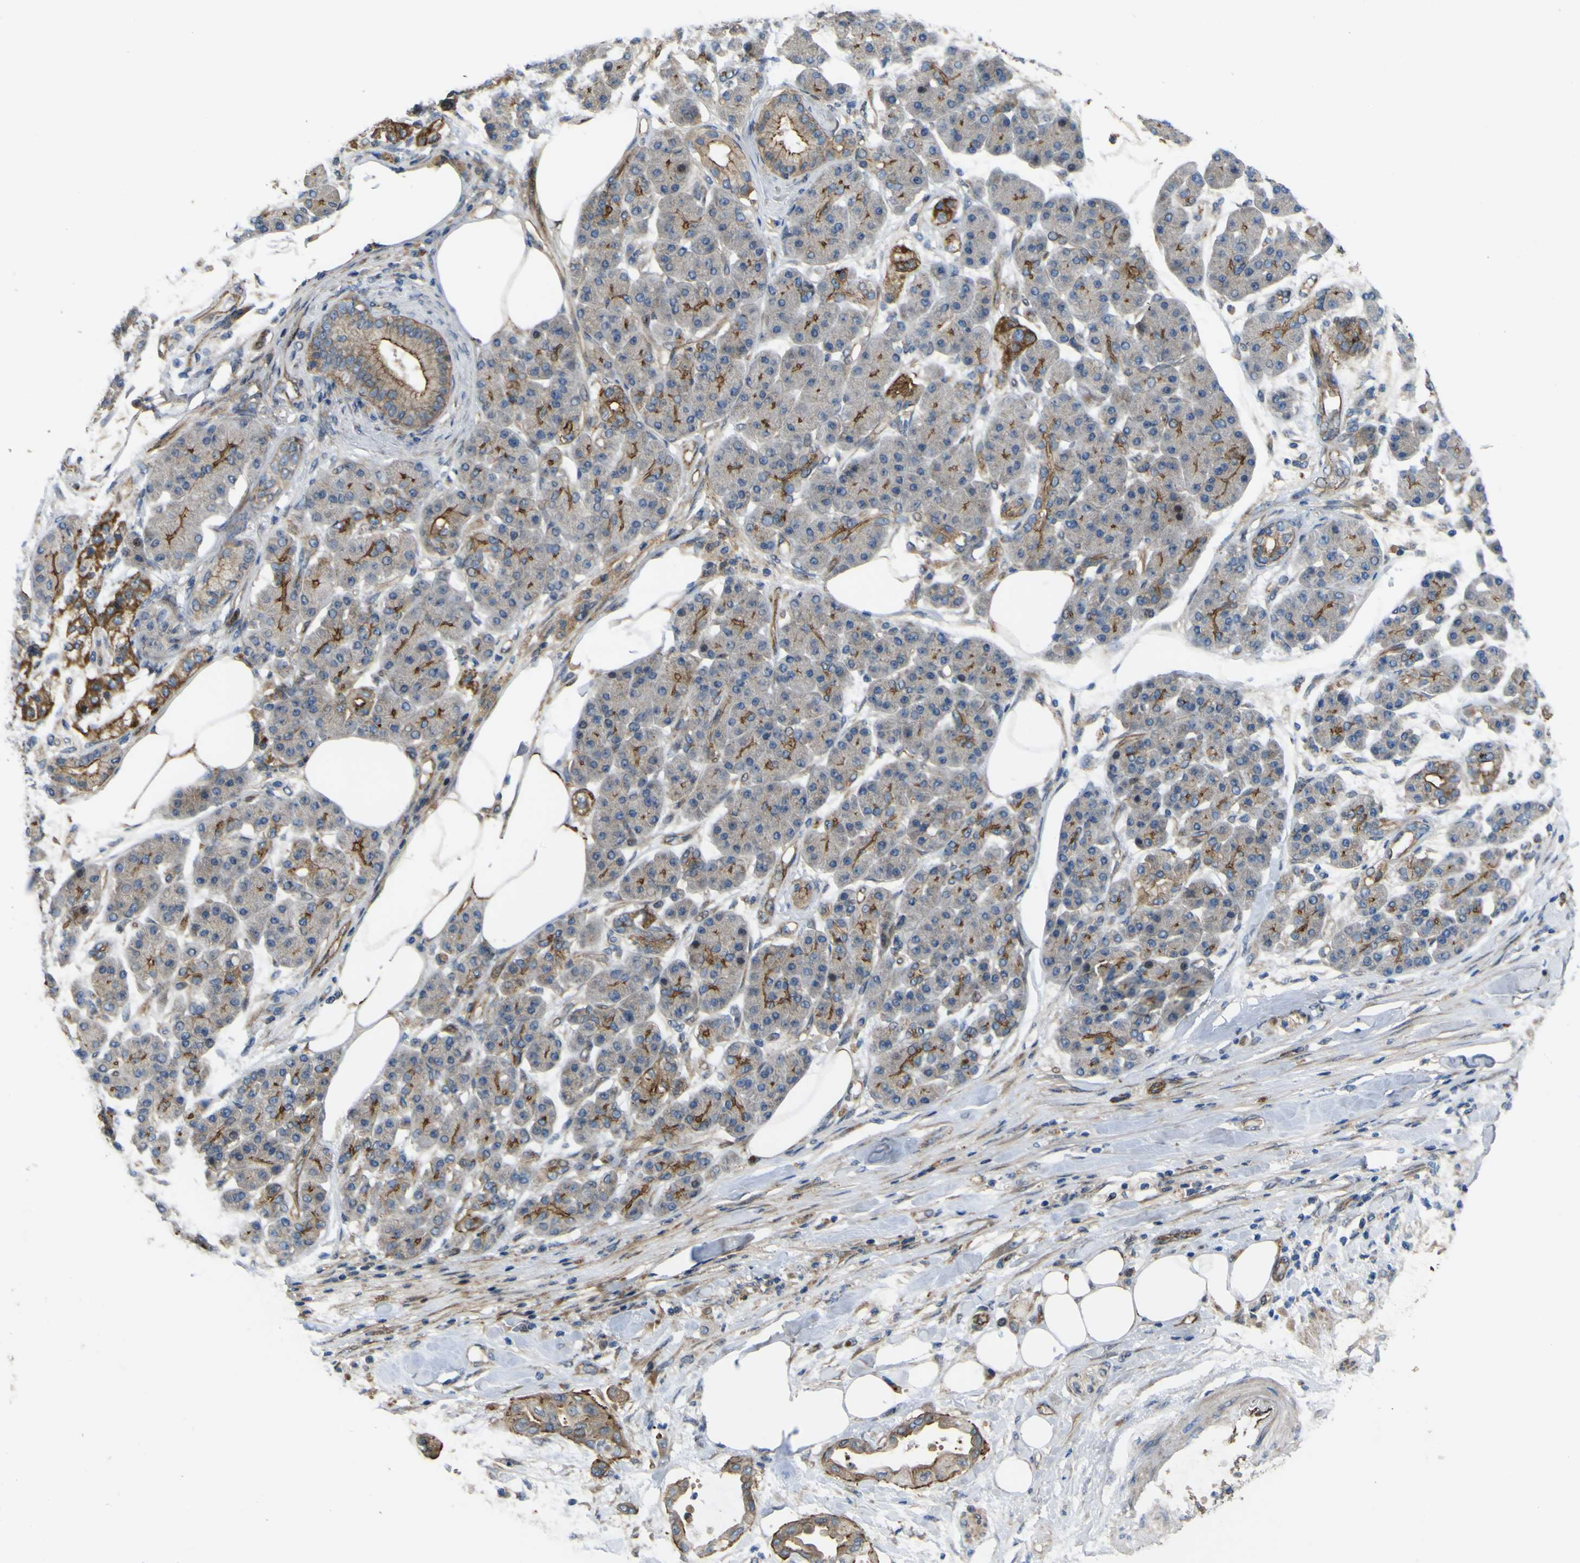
{"staining": {"intensity": "moderate", "quantity": ">75%", "location": "cytoplasmic/membranous"}, "tissue": "pancreatic cancer", "cell_type": "Tumor cells", "image_type": "cancer", "snomed": [{"axis": "morphology", "description": "Adenocarcinoma, NOS"}, {"axis": "morphology", "description": "Adenocarcinoma, metastatic, NOS"}, {"axis": "topography", "description": "Lymph node"}, {"axis": "topography", "description": "Pancreas"}, {"axis": "topography", "description": "Duodenum"}], "caption": "Moderate cytoplasmic/membranous staining for a protein is appreciated in approximately >75% of tumor cells of pancreatic metastatic adenocarcinoma using immunohistochemistry.", "gene": "FBXO30", "patient": {"sex": "female", "age": 64}}